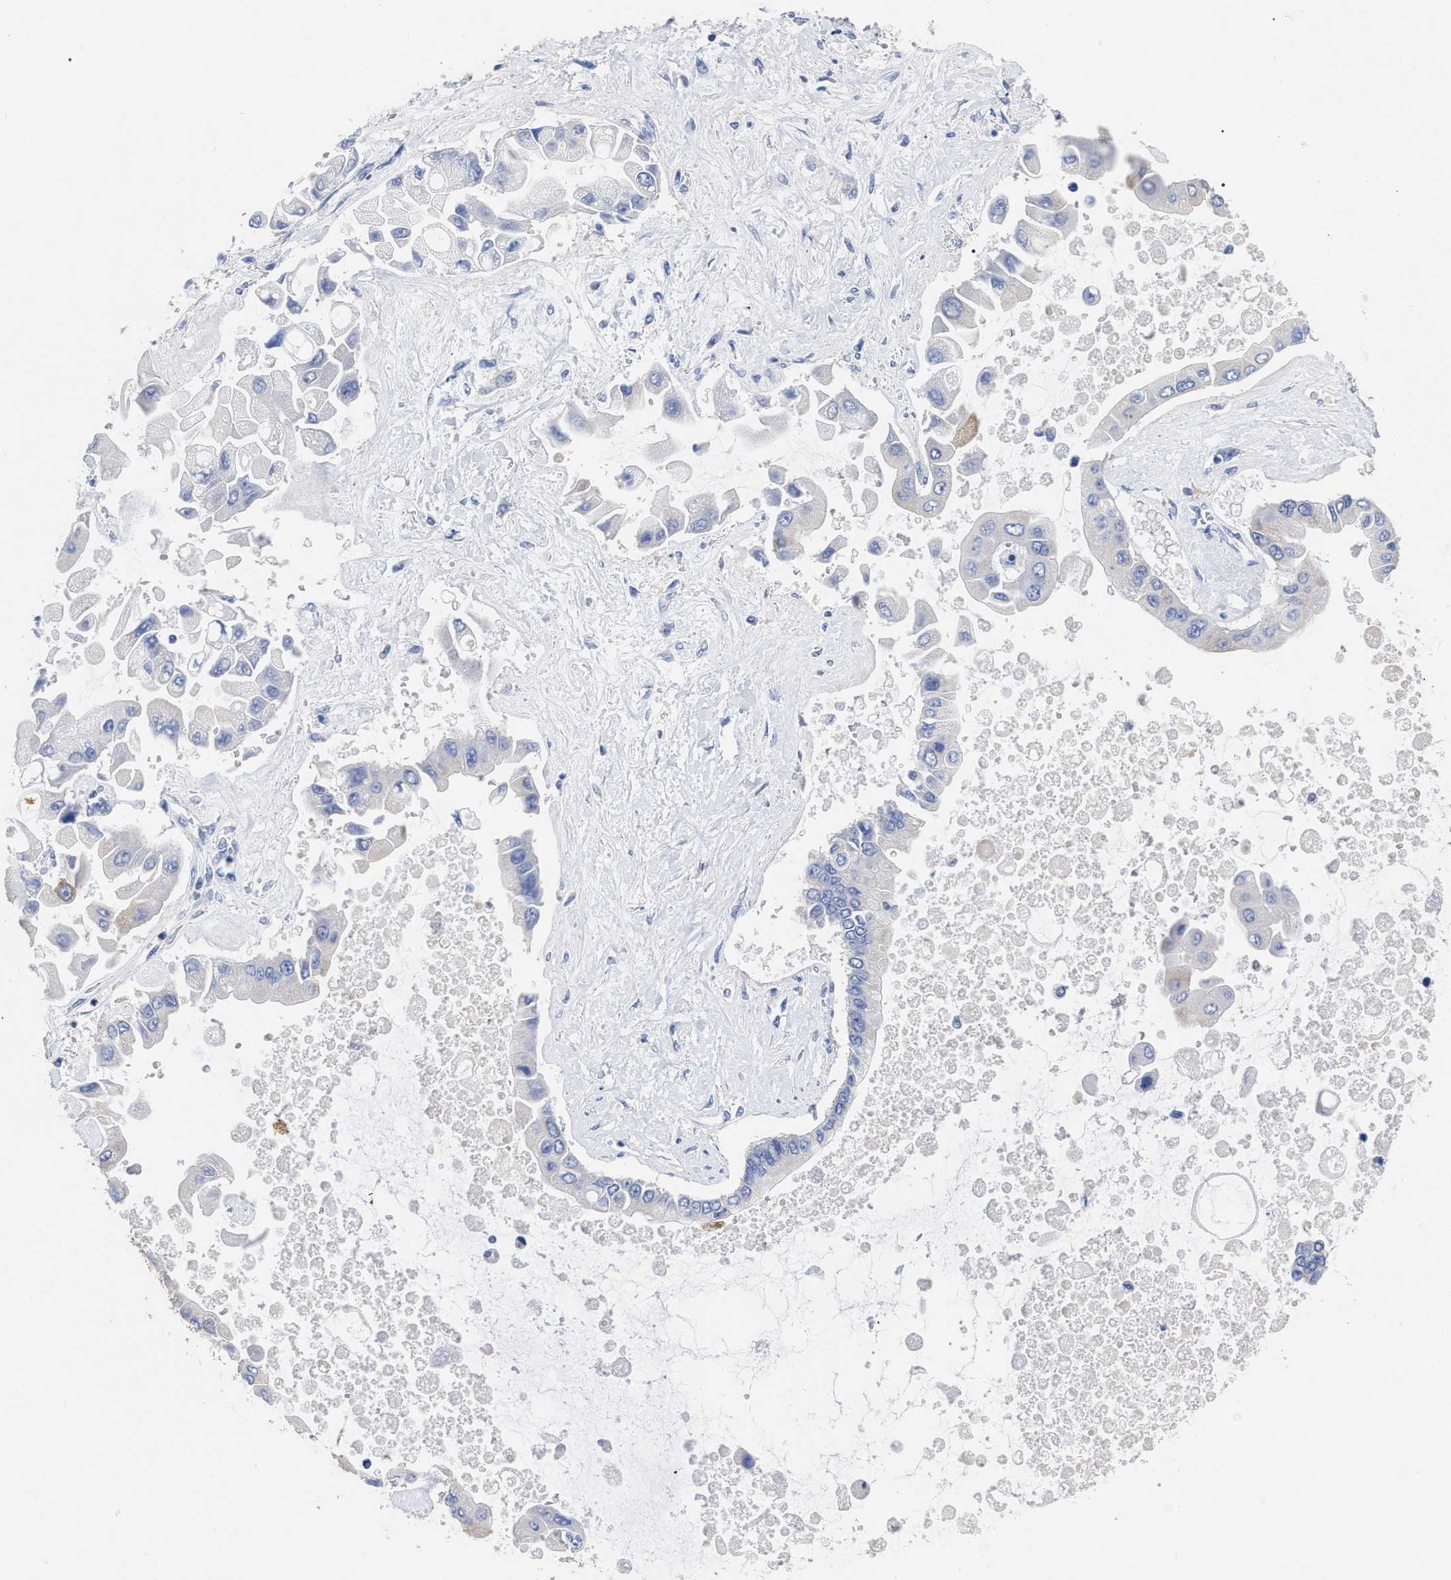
{"staining": {"intensity": "negative", "quantity": "none", "location": "none"}, "tissue": "liver cancer", "cell_type": "Tumor cells", "image_type": "cancer", "snomed": [{"axis": "morphology", "description": "Cholangiocarcinoma"}, {"axis": "topography", "description": "Liver"}], "caption": "Liver cancer was stained to show a protein in brown. There is no significant staining in tumor cells.", "gene": "ANXA13", "patient": {"sex": "male", "age": 50}}